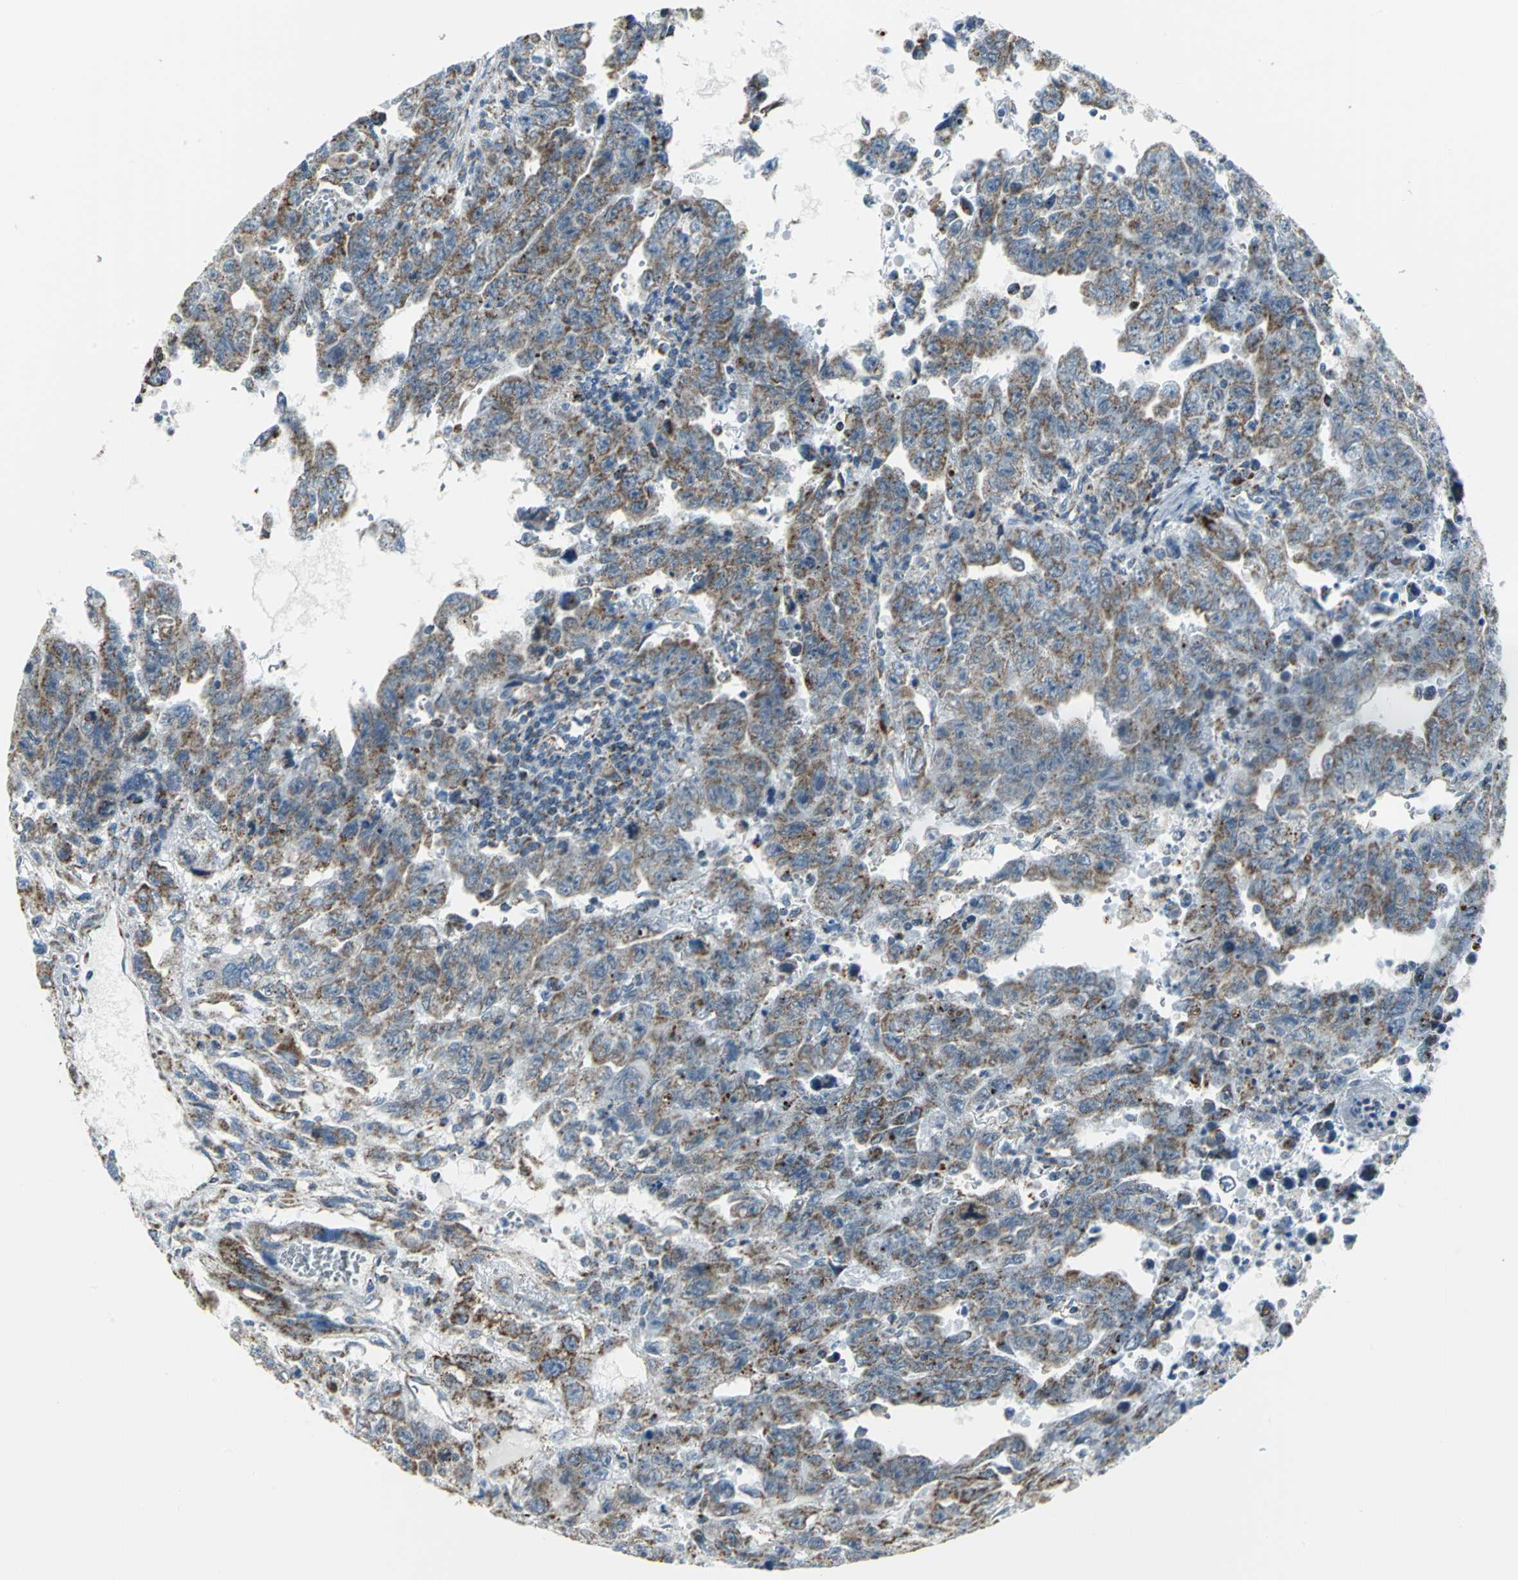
{"staining": {"intensity": "moderate", "quantity": ">75%", "location": "cytoplasmic/membranous"}, "tissue": "testis cancer", "cell_type": "Tumor cells", "image_type": "cancer", "snomed": [{"axis": "morphology", "description": "Carcinoma, Embryonal, NOS"}, {"axis": "topography", "description": "Testis"}], "caption": "Immunohistochemical staining of testis embryonal carcinoma displays medium levels of moderate cytoplasmic/membranous protein positivity in approximately >75% of tumor cells.", "gene": "NTRK1", "patient": {"sex": "male", "age": 28}}